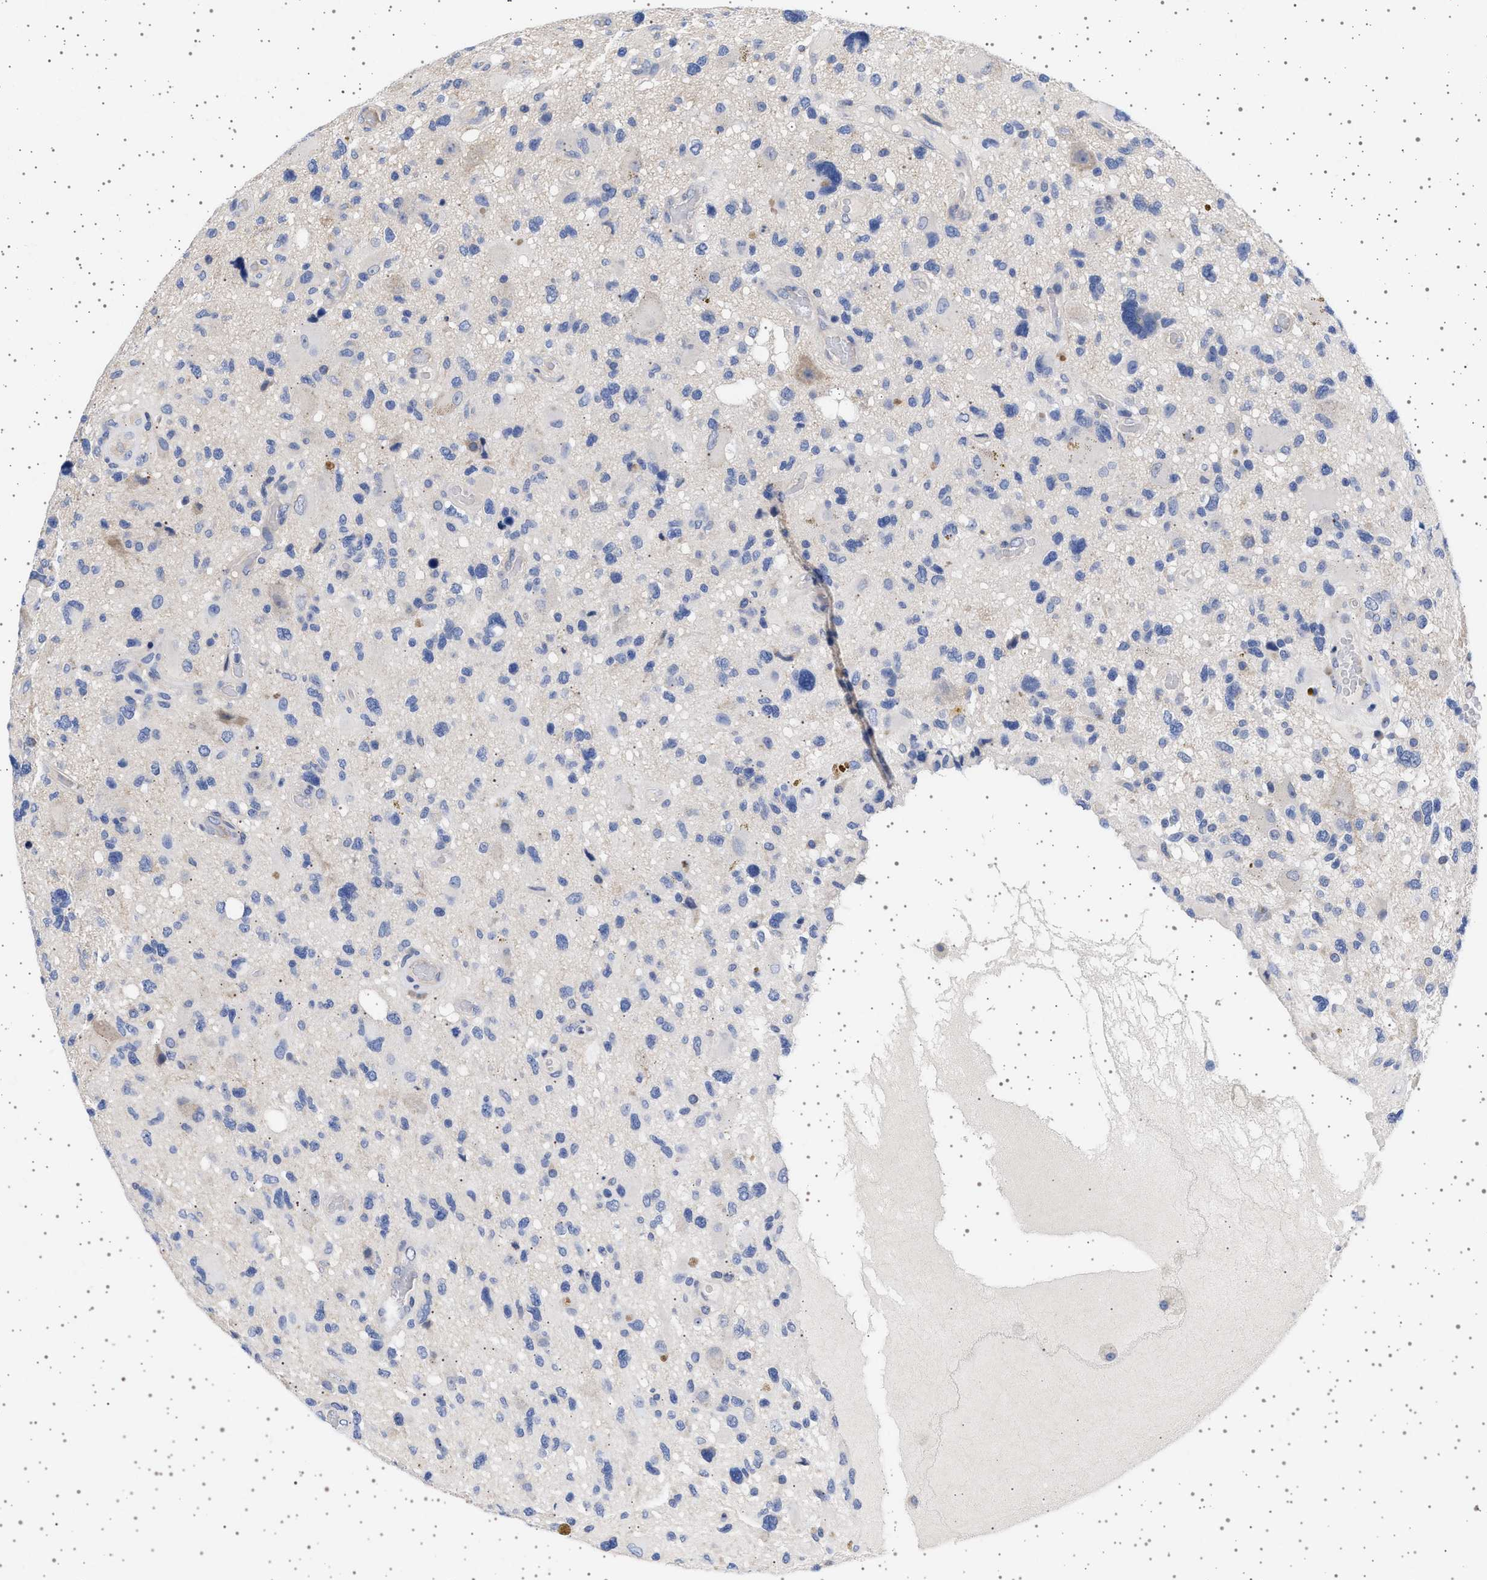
{"staining": {"intensity": "negative", "quantity": "none", "location": "none"}, "tissue": "glioma", "cell_type": "Tumor cells", "image_type": "cancer", "snomed": [{"axis": "morphology", "description": "Glioma, malignant, High grade"}, {"axis": "topography", "description": "Brain"}], "caption": "Immunohistochemistry histopathology image of neoplastic tissue: high-grade glioma (malignant) stained with DAB displays no significant protein expression in tumor cells. Brightfield microscopy of IHC stained with DAB (3,3'-diaminobenzidine) (brown) and hematoxylin (blue), captured at high magnification.", "gene": "TRMT10B", "patient": {"sex": "male", "age": 33}}